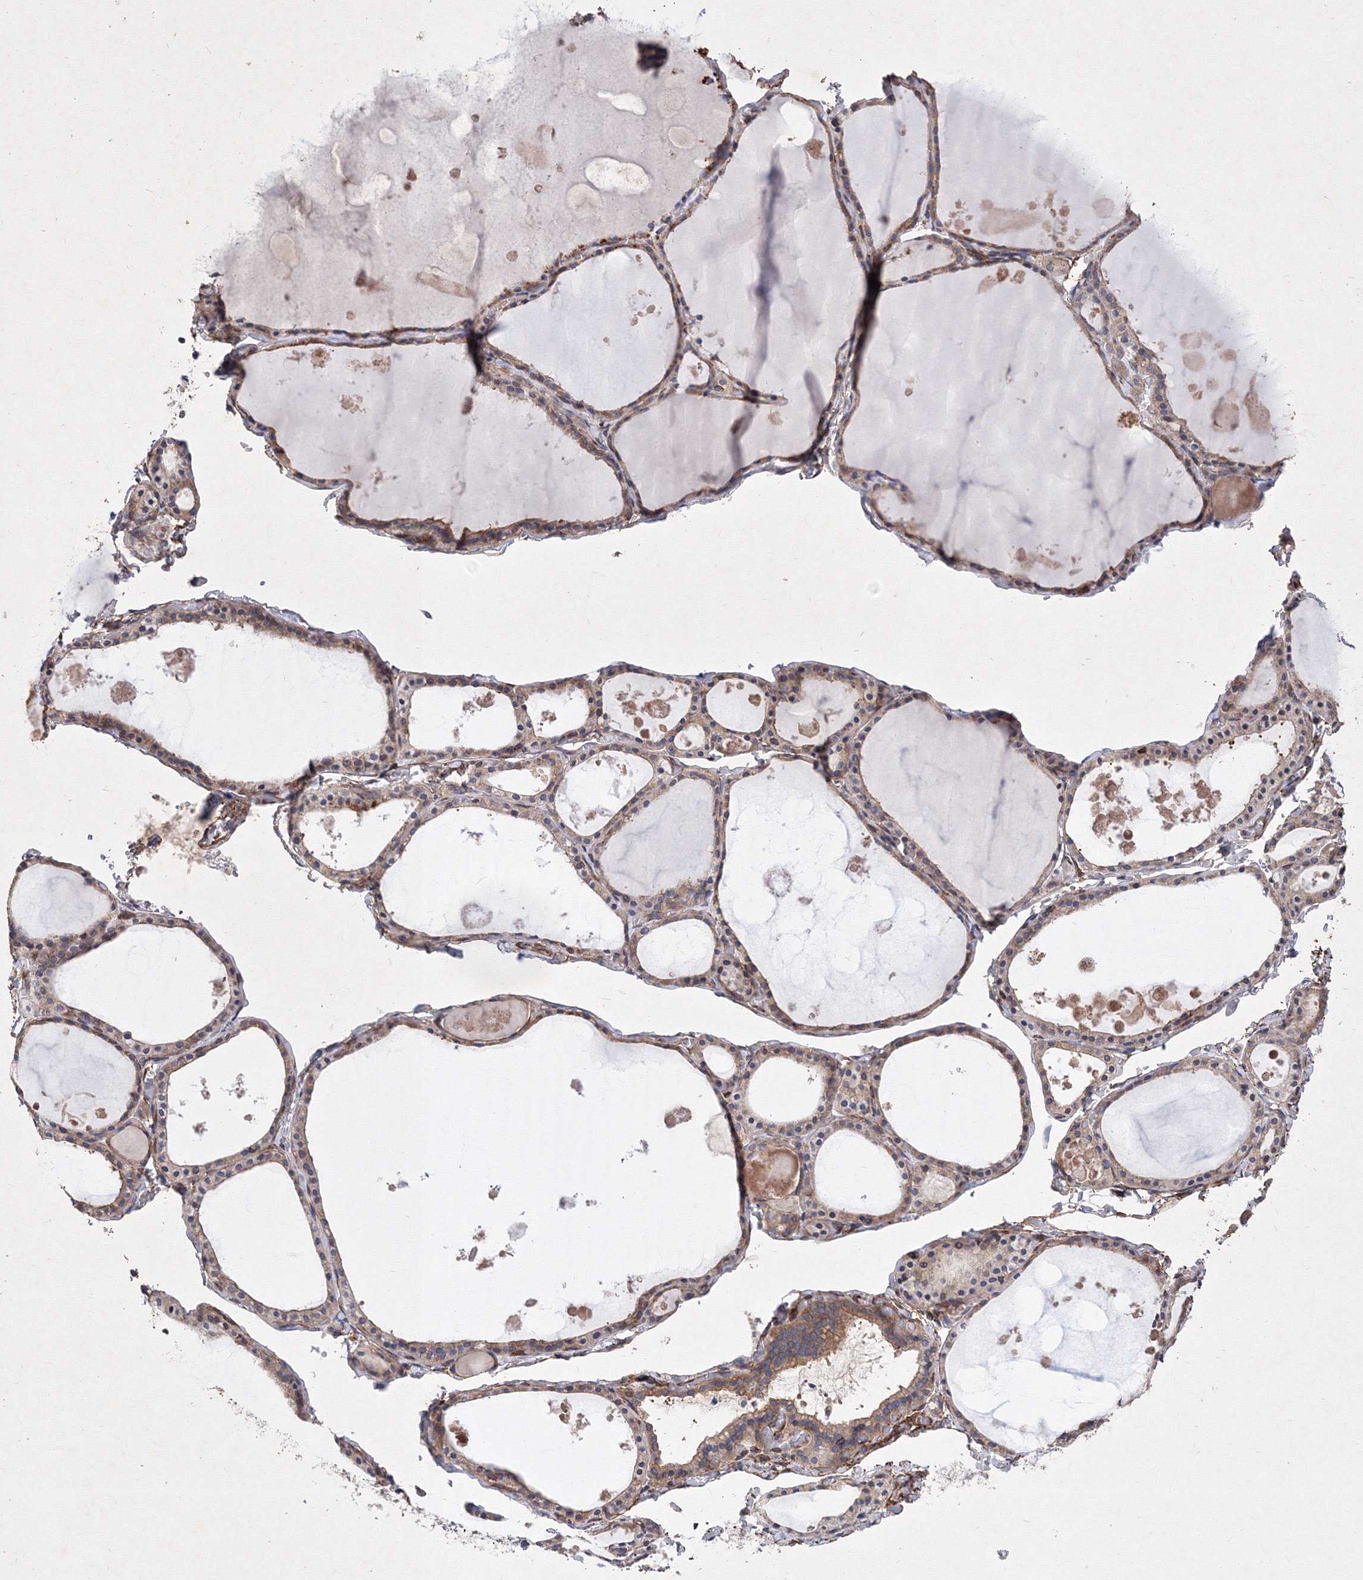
{"staining": {"intensity": "moderate", "quantity": ">75%", "location": "cytoplasmic/membranous"}, "tissue": "thyroid gland", "cell_type": "Glandular cells", "image_type": "normal", "snomed": [{"axis": "morphology", "description": "Normal tissue, NOS"}, {"axis": "topography", "description": "Thyroid gland"}], "caption": "IHC image of benign thyroid gland stained for a protein (brown), which displays medium levels of moderate cytoplasmic/membranous expression in about >75% of glandular cells.", "gene": "SNX18", "patient": {"sex": "male", "age": 56}}